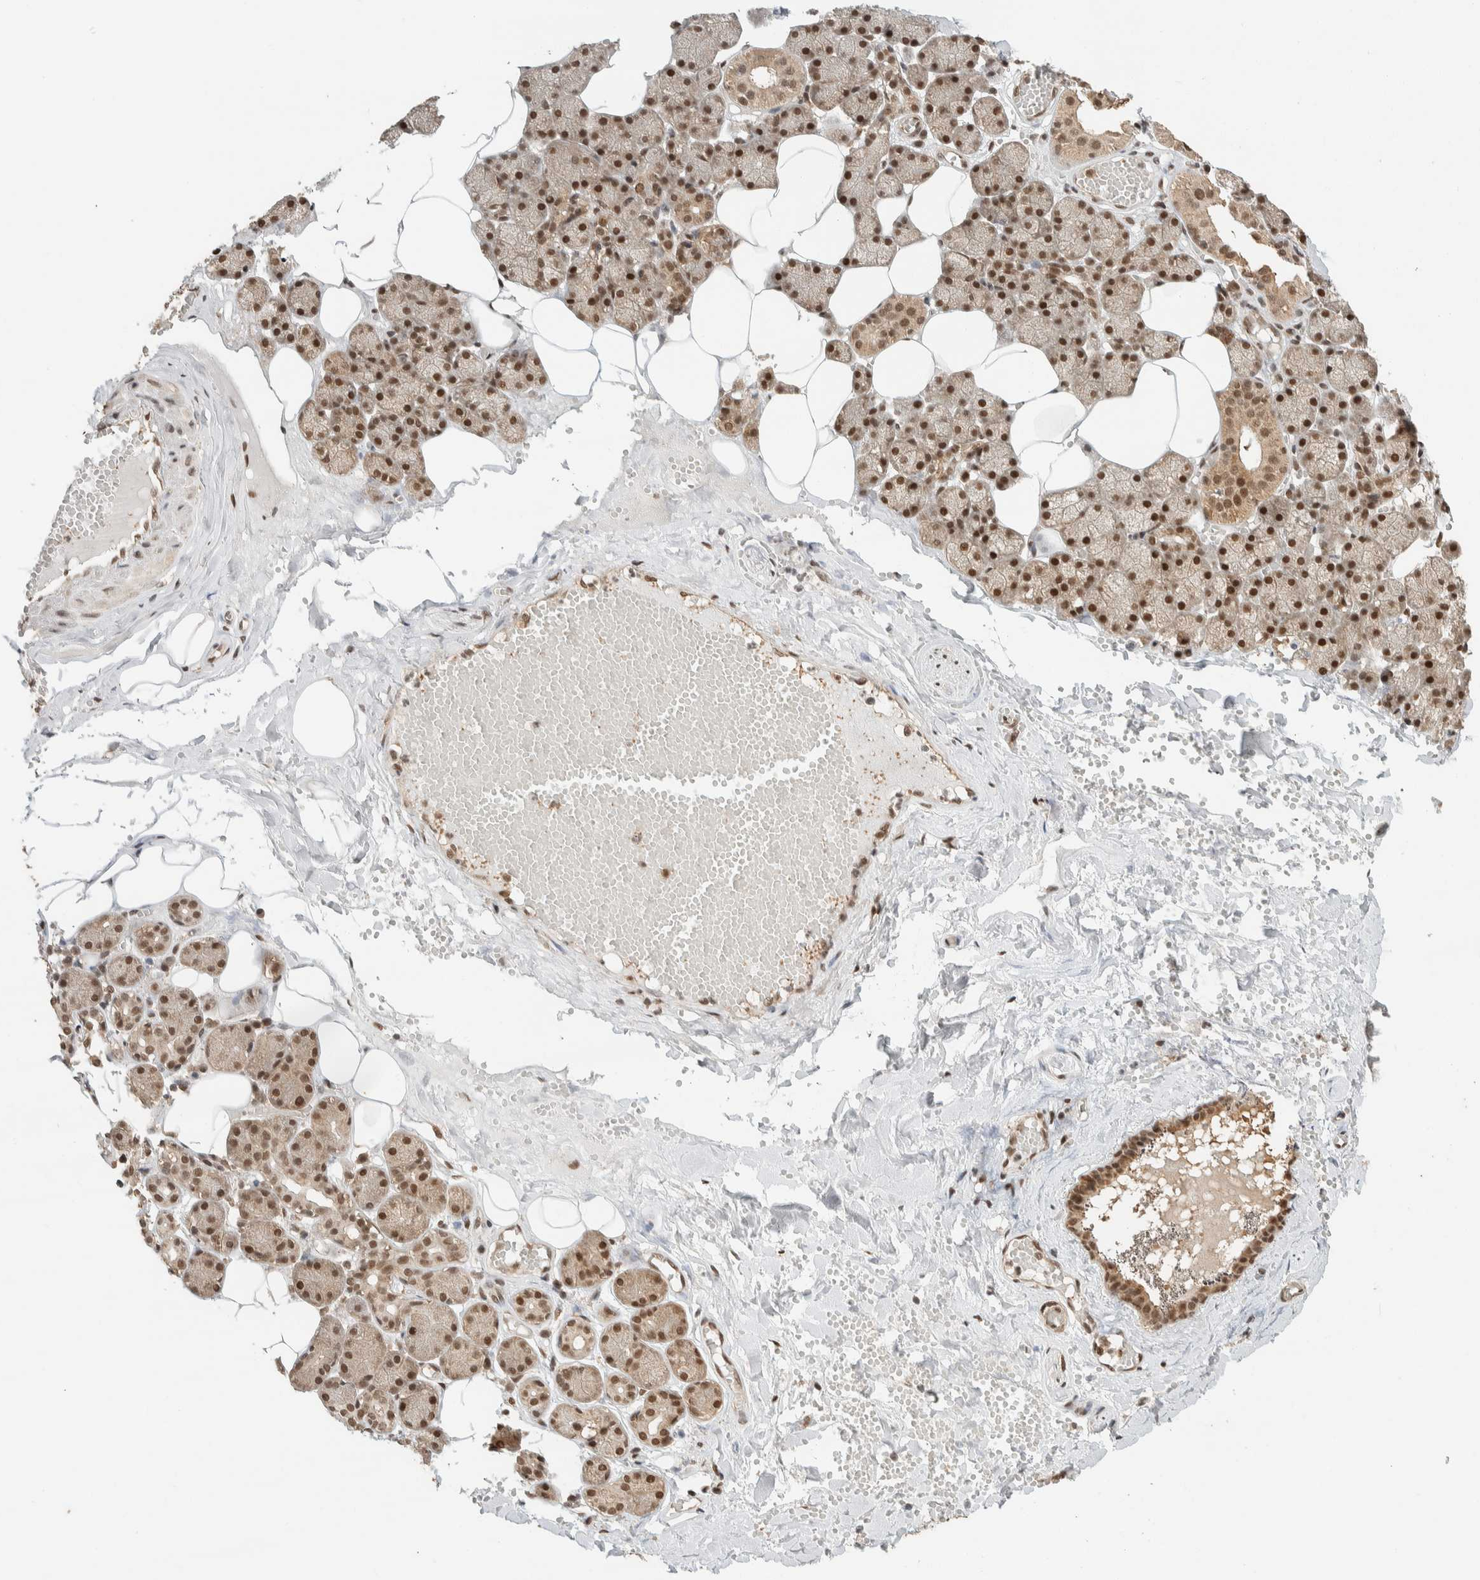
{"staining": {"intensity": "strong", "quantity": ">75%", "location": "nuclear"}, "tissue": "salivary gland", "cell_type": "Glandular cells", "image_type": "normal", "snomed": [{"axis": "morphology", "description": "Normal tissue, NOS"}, {"axis": "topography", "description": "Salivary gland"}], "caption": "Human salivary gland stained for a protein (brown) reveals strong nuclear positive positivity in approximately >75% of glandular cells.", "gene": "ZBTB2", "patient": {"sex": "male", "age": 62}}